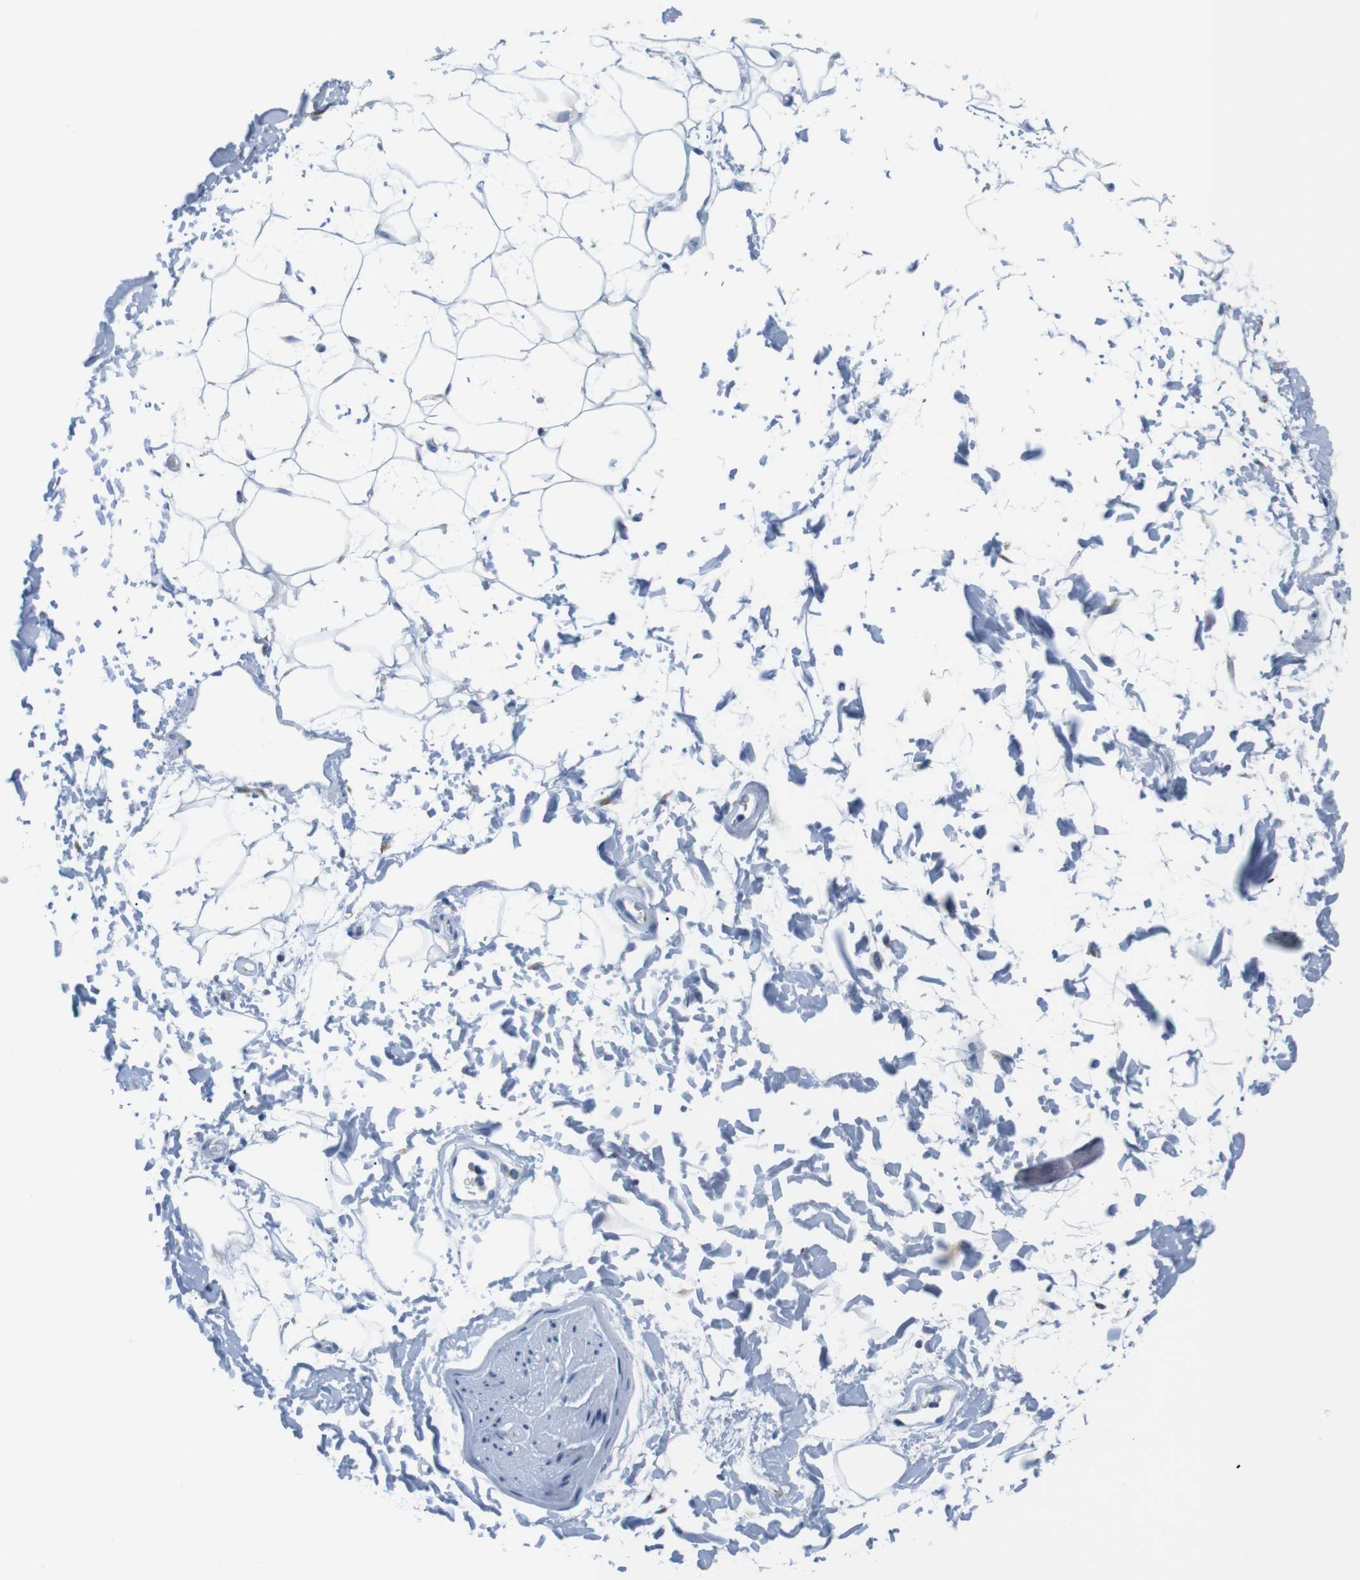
{"staining": {"intensity": "negative", "quantity": "none", "location": "none"}, "tissue": "adipose tissue", "cell_type": "Adipocytes", "image_type": "normal", "snomed": [{"axis": "morphology", "description": "Normal tissue, NOS"}, {"axis": "topography", "description": "Soft tissue"}], "caption": "This image is of benign adipose tissue stained with immunohistochemistry to label a protein in brown with the nuclei are counter-stained blue. There is no staining in adipocytes. (DAB (3,3'-diaminobenzidine) IHC, high magnification).", "gene": "GOLGA2", "patient": {"sex": "male", "age": 72}}